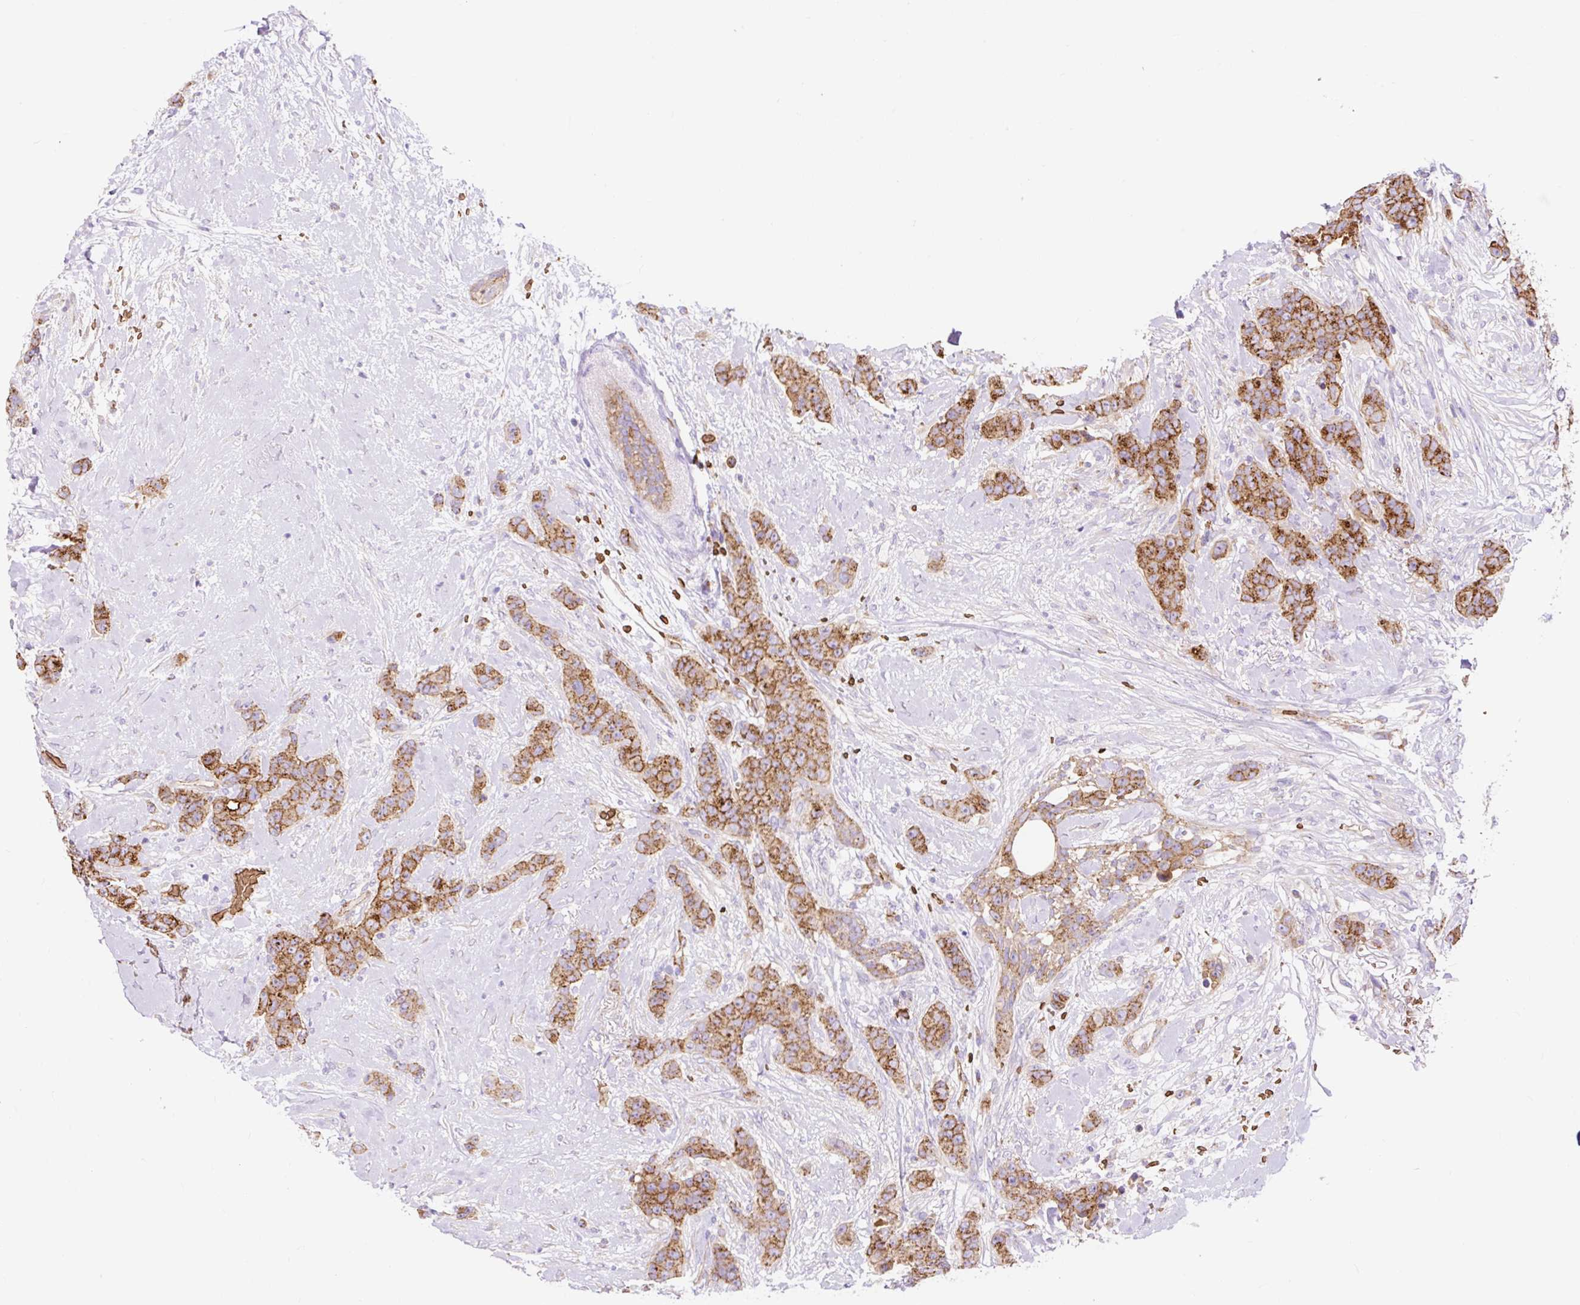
{"staining": {"intensity": "moderate", "quantity": ">75%", "location": "cytoplasmic/membranous"}, "tissue": "breast cancer", "cell_type": "Tumor cells", "image_type": "cancer", "snomed": [{"axis": "morphology", "description": "Duct carcinoma"}, {"axis": "topography", "description": "Breast"}], "caption": "Immunohistochemistry micrograph of neoplastic tissue: breast cancer stained using IHC displays medium levels of moderate protein expression localized specifically in the cytoplasmic/membranous of tumor cells, appearing as a cytoplasmic/membranous brown color.", "gene": "HIP1R", "patient": {"sex": "female", "age": 40}}